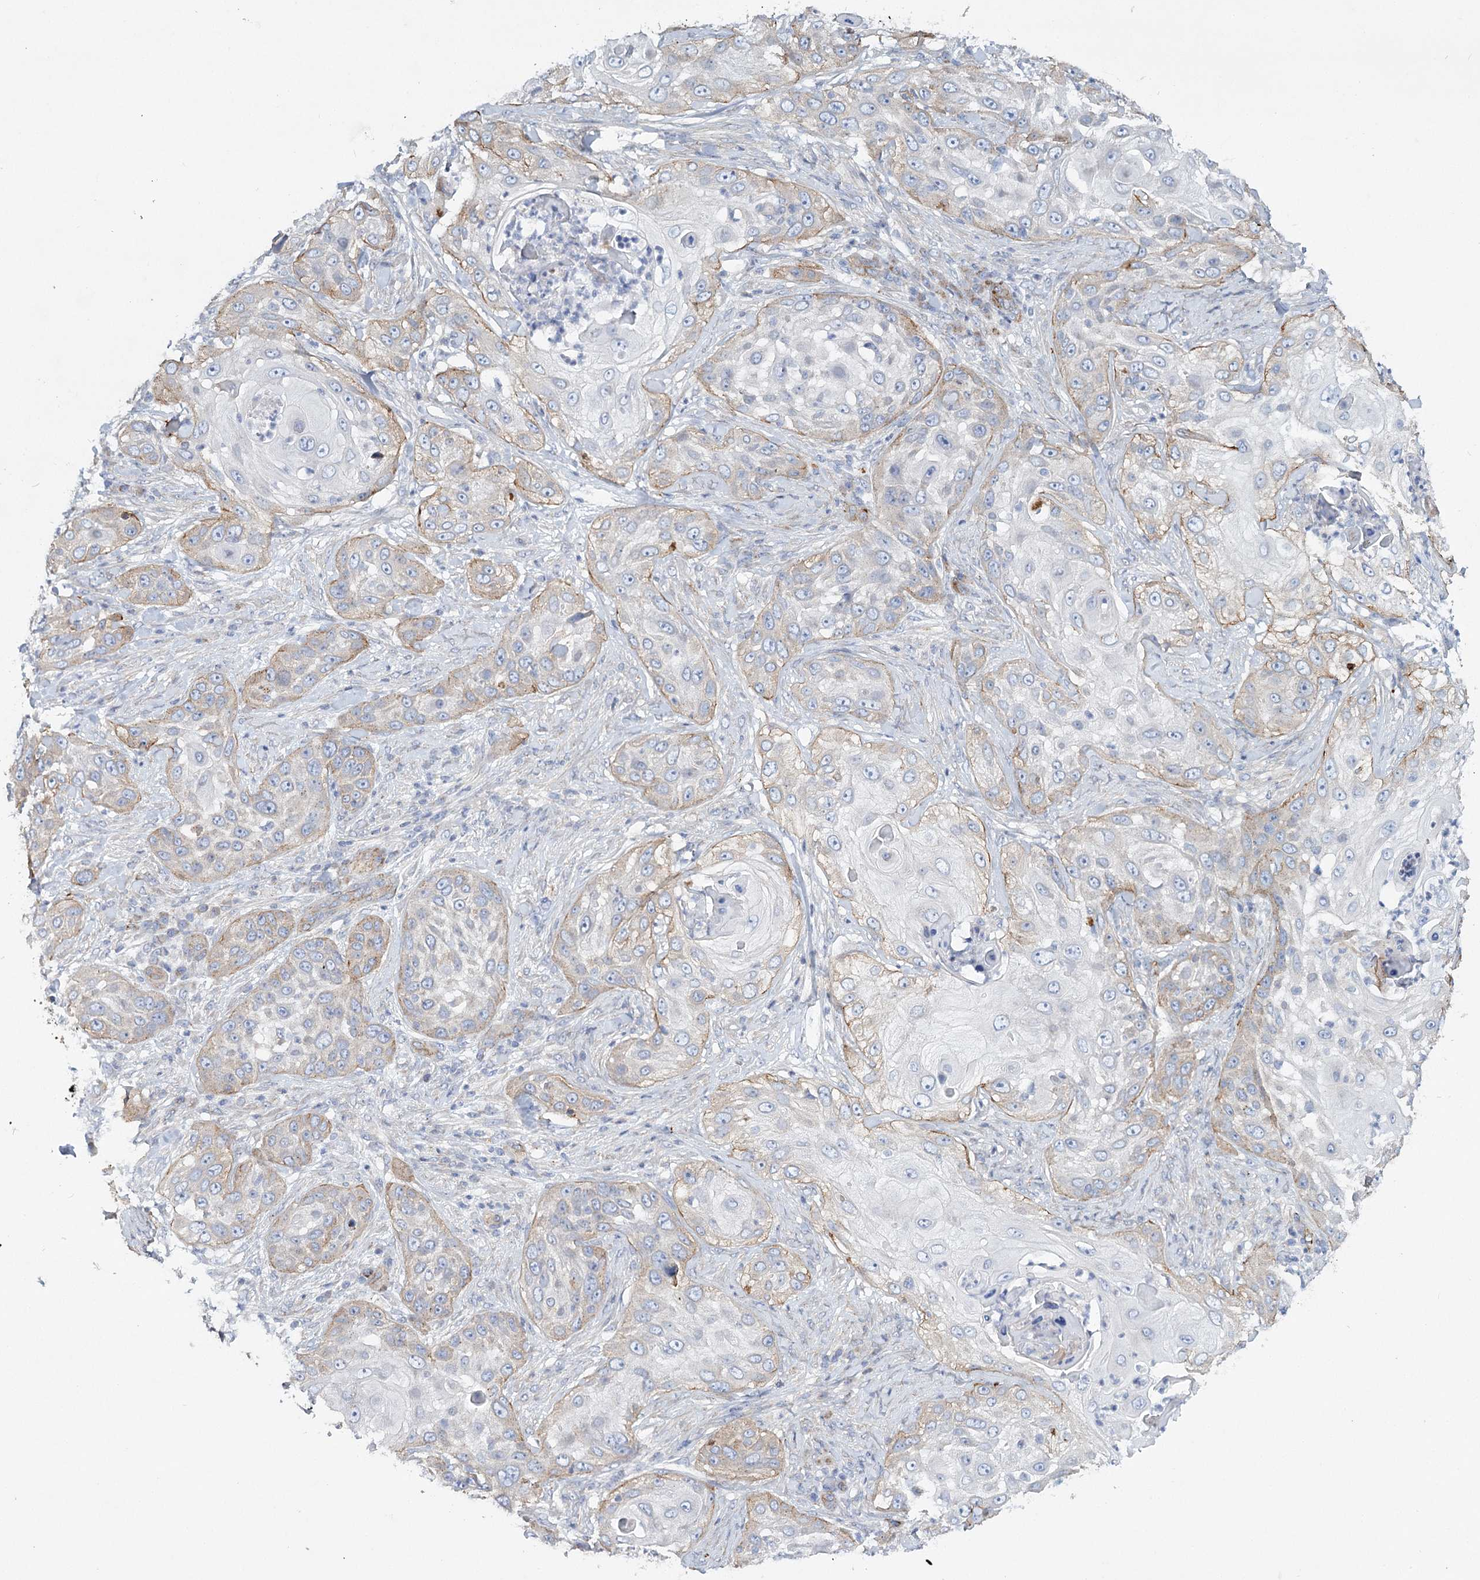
{"staining": {"intensity": "weak", "quantity": "25%-75%", "location": "cytoplasmic/membranous"}, "tissue": "skin cancer", "cell_type": "Tumor cells", "image_type": "cancer", "snomed": [{"axis": "morphology", "description": "Squamous cell carcinoma, NOS"}, {"axis": "topography", "description": "Skin"}], "caption": "This is an image of immunohistochemistry staining of squamous cell carcinoma (skin), which shows weak positivity in the cytoplasmic/membranous of tumor cells.", "gene": "TMEM164", "patient": {"sex": "female", "age": 44}}